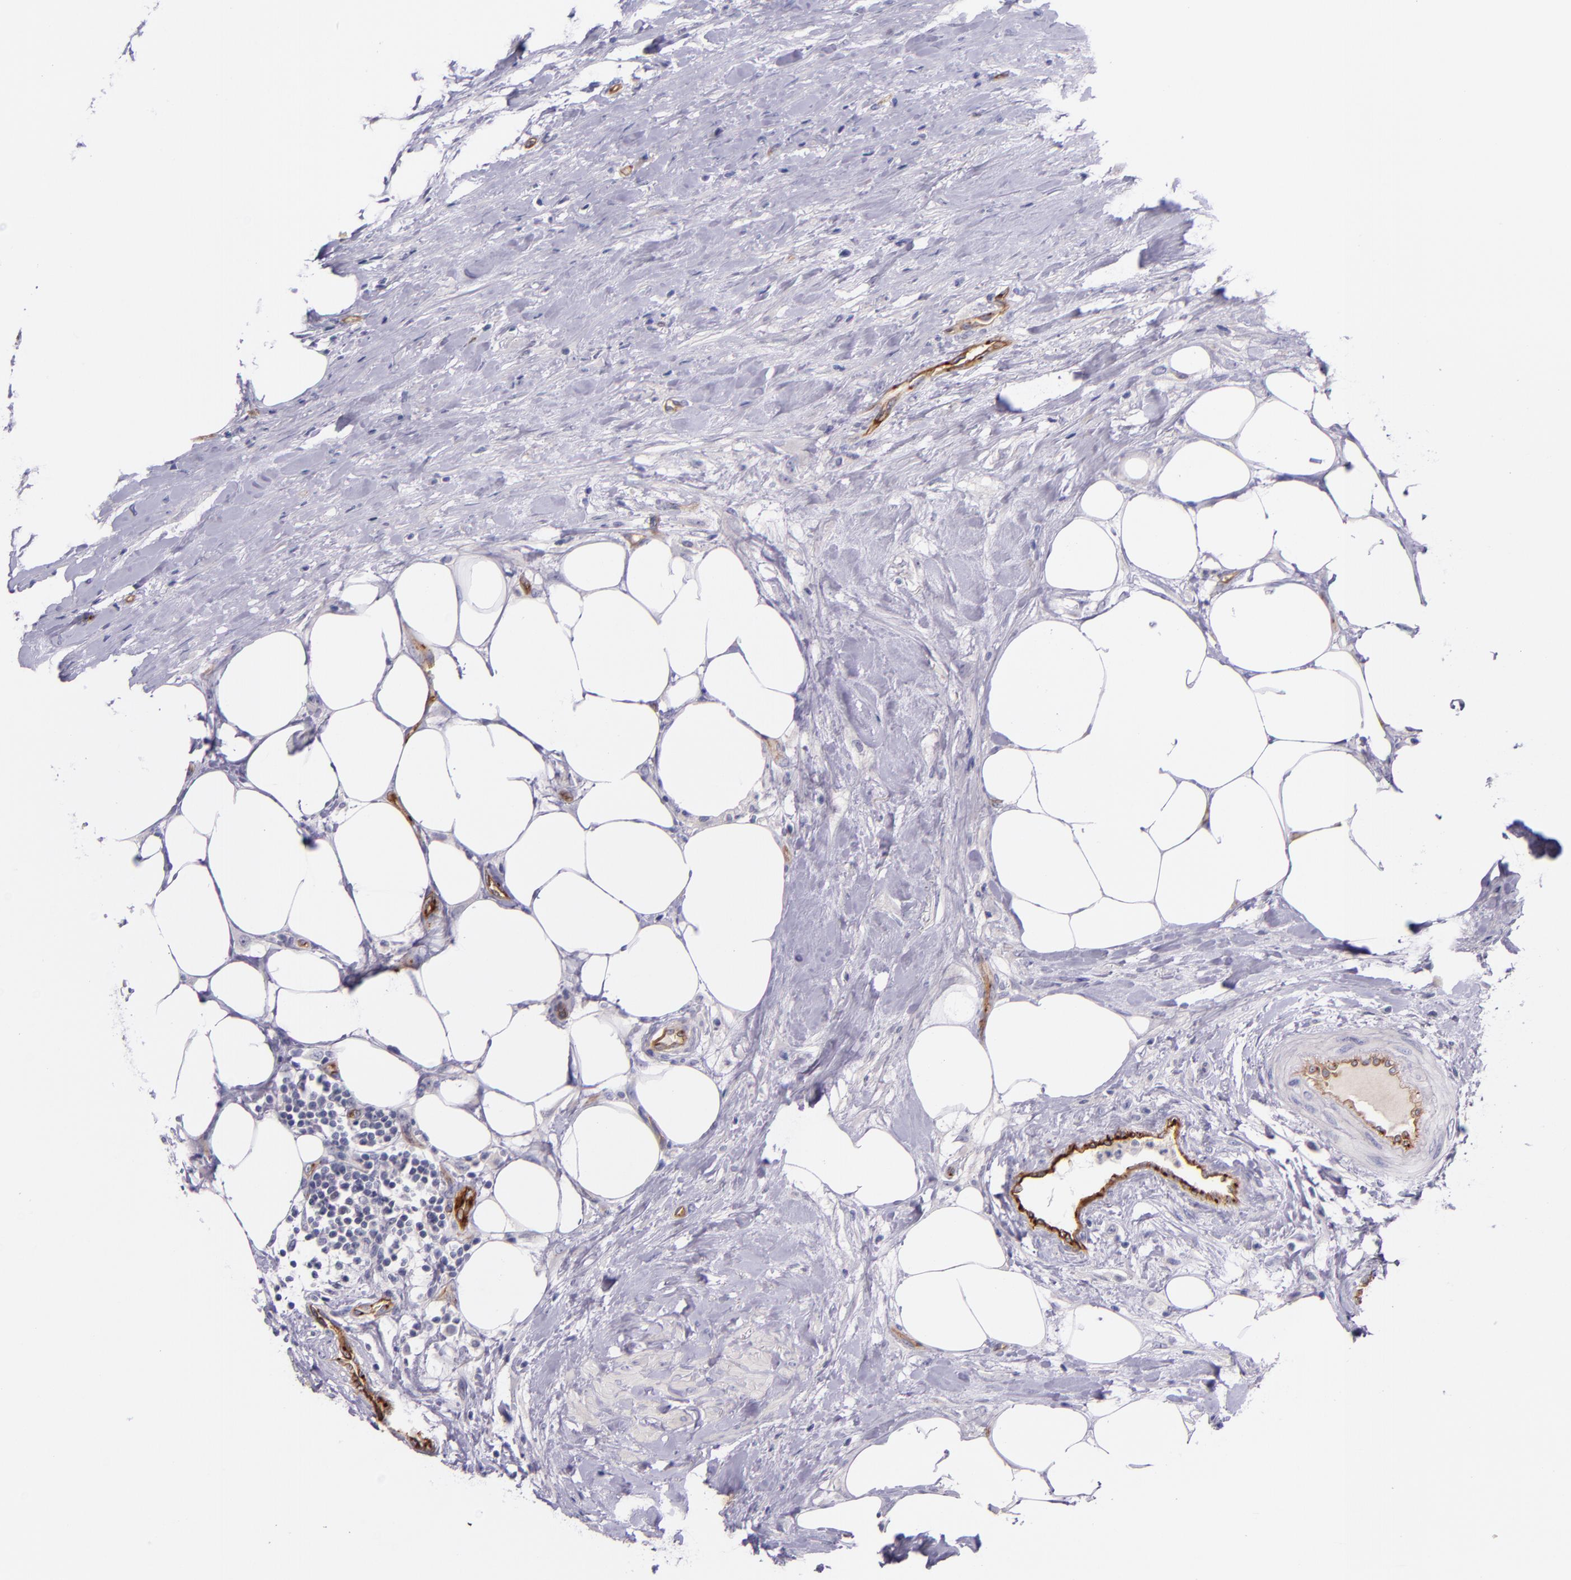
{"staining": {"intensity": "negative", "quantity": "none", "location": "none"}, "tissue": "urothelial cancer", "cell_type": "Tumor cells", "image_type": "cancer", "snomed": [{"axis": "morphology", "description": "Urothelial carcinoma, High grade"}, {"axis": "topography", "description": "Urinary bladder"}], "caption": "A photomicrograph of urothelial cancer stained for a protein reveals no brown staining in tumor cells.", "gene": "NOS3", "patient": {"sex": "male", "age": 61}}